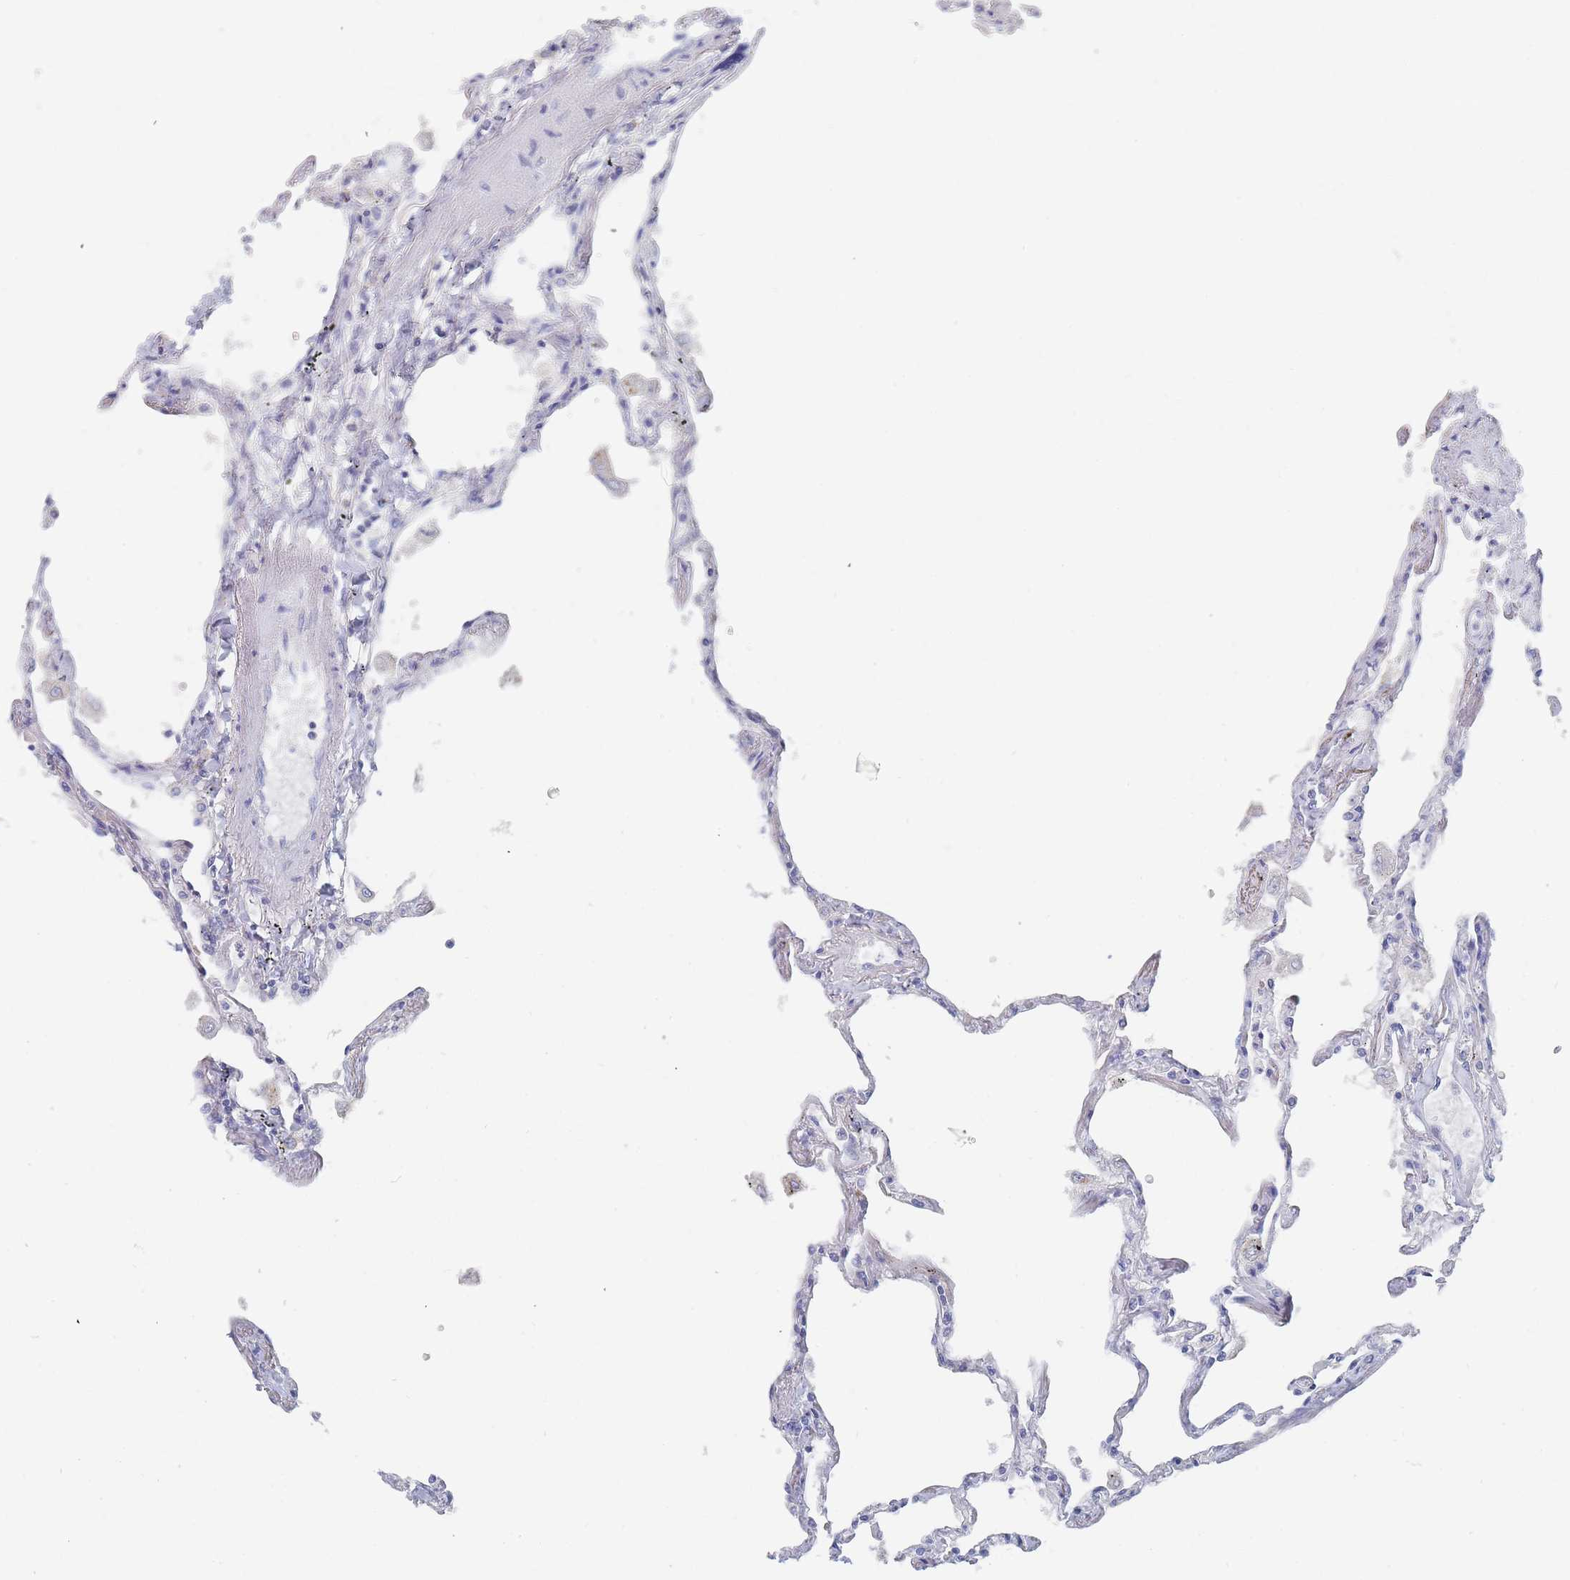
{"staining": {"intensity": "weak", "quantity": "<25%", "location": "cytoplasmic/membranous"}, "tissue": "lung", "cell_type": "Alveolar cells", "image_type": "normal", "snomed": [{"axis": "morphology", "description": "Normal tissue, NOS"}, {"axis": "topography", "description": "Lung"}], "caption": "Immunohistochemical staining of normal lung shows no significant positivity in alveolar cells.", "gene": "PPP6C", "patient": {"sex": "female", "age": 67}}